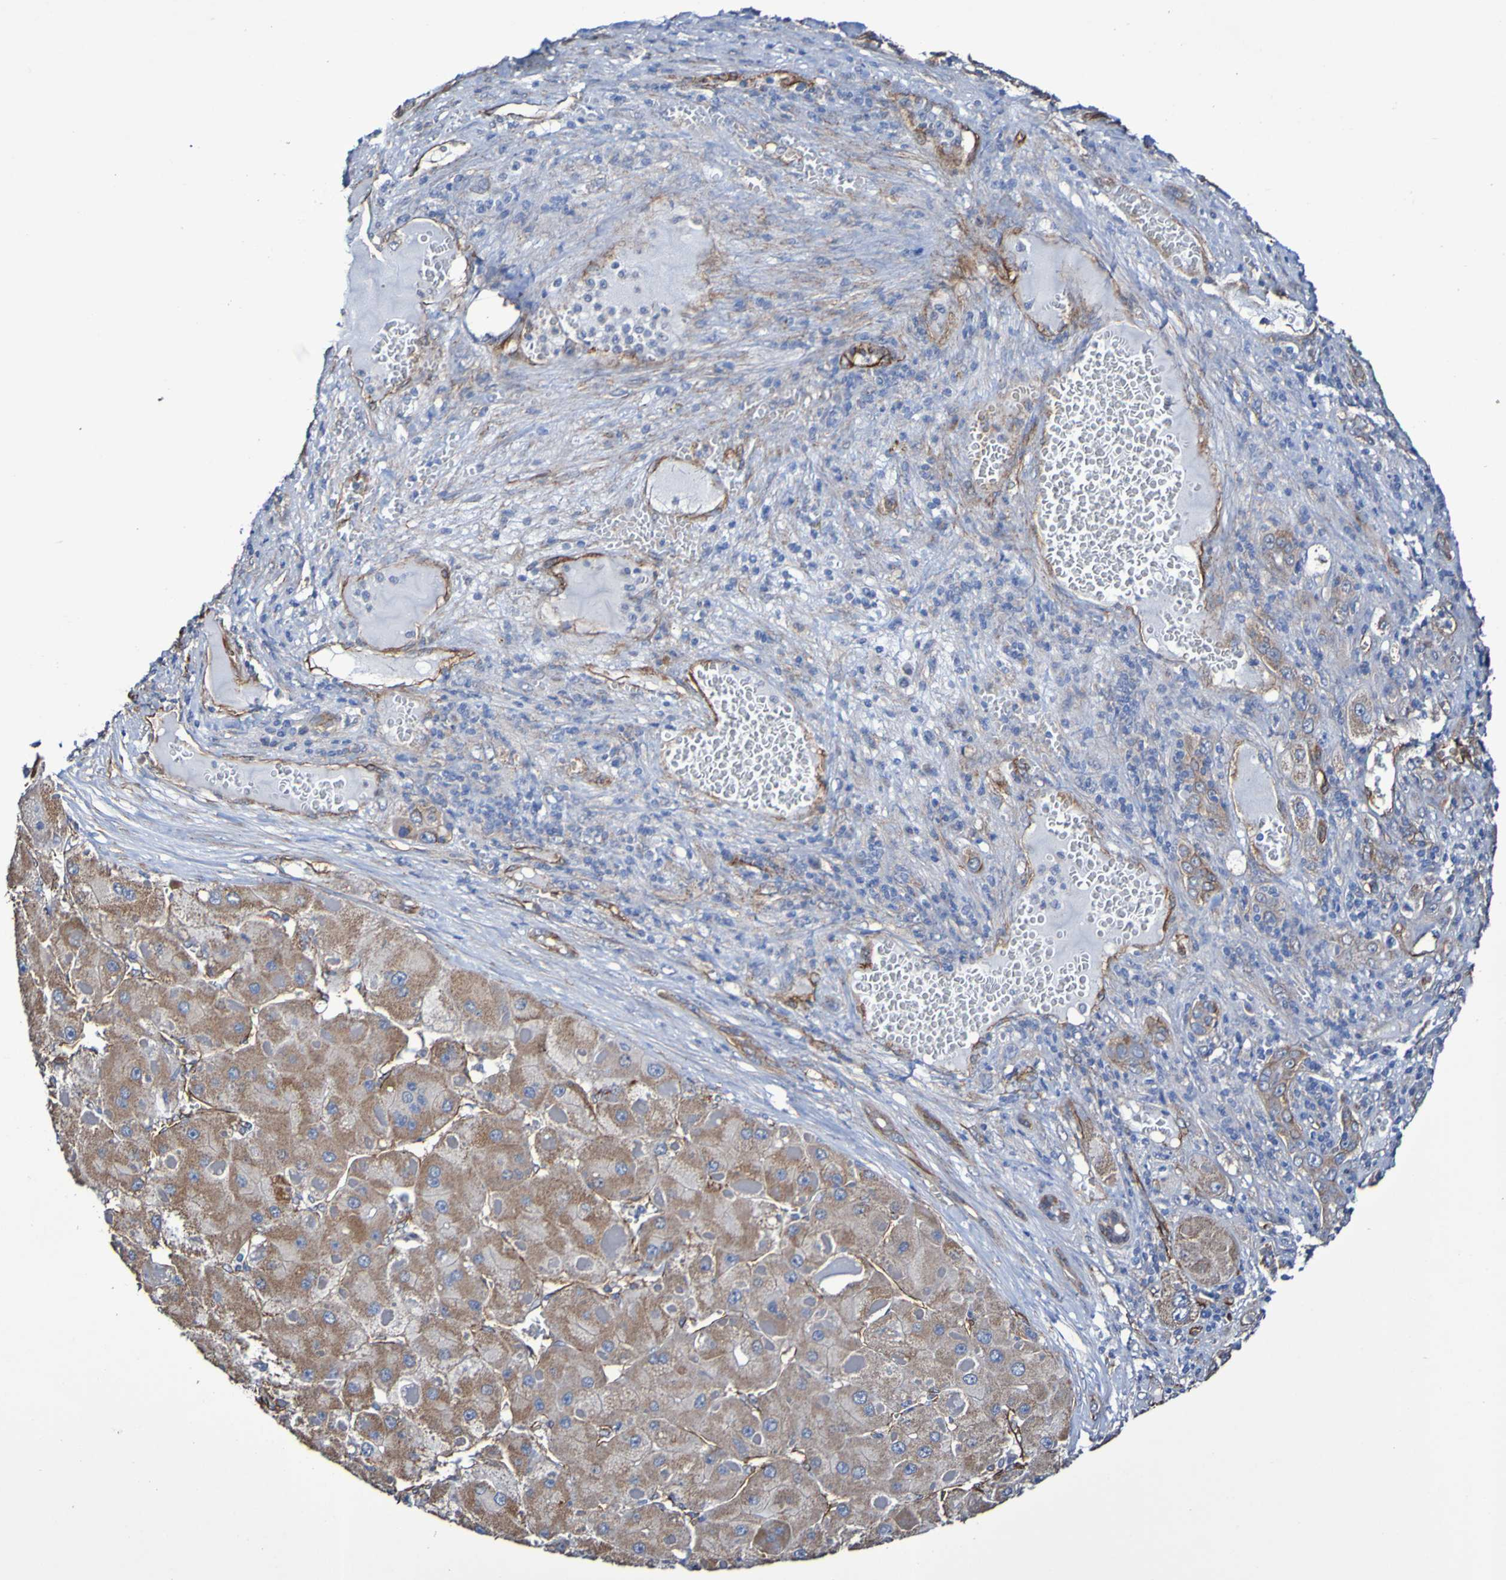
{"staining": {"intensity": "moderate", "quantity": ">75%", "location": "cytoplasmic/membranous"}, "tissue": "liver cancer", "cell_type": "Tumor cells", "image_type": "cancer", "snomed": [{"axis": "morphology", "description": "Carcinoma, Hepatocellular, NOS"}, {"axis": "topography", "description": "Liver"}], "caption": "Human liver cancer stained with a protein marker demonstrates moderate staining in tumor cells.", "gene": "ELMOD3", "patient": {"sex": "female", "age": 73}}